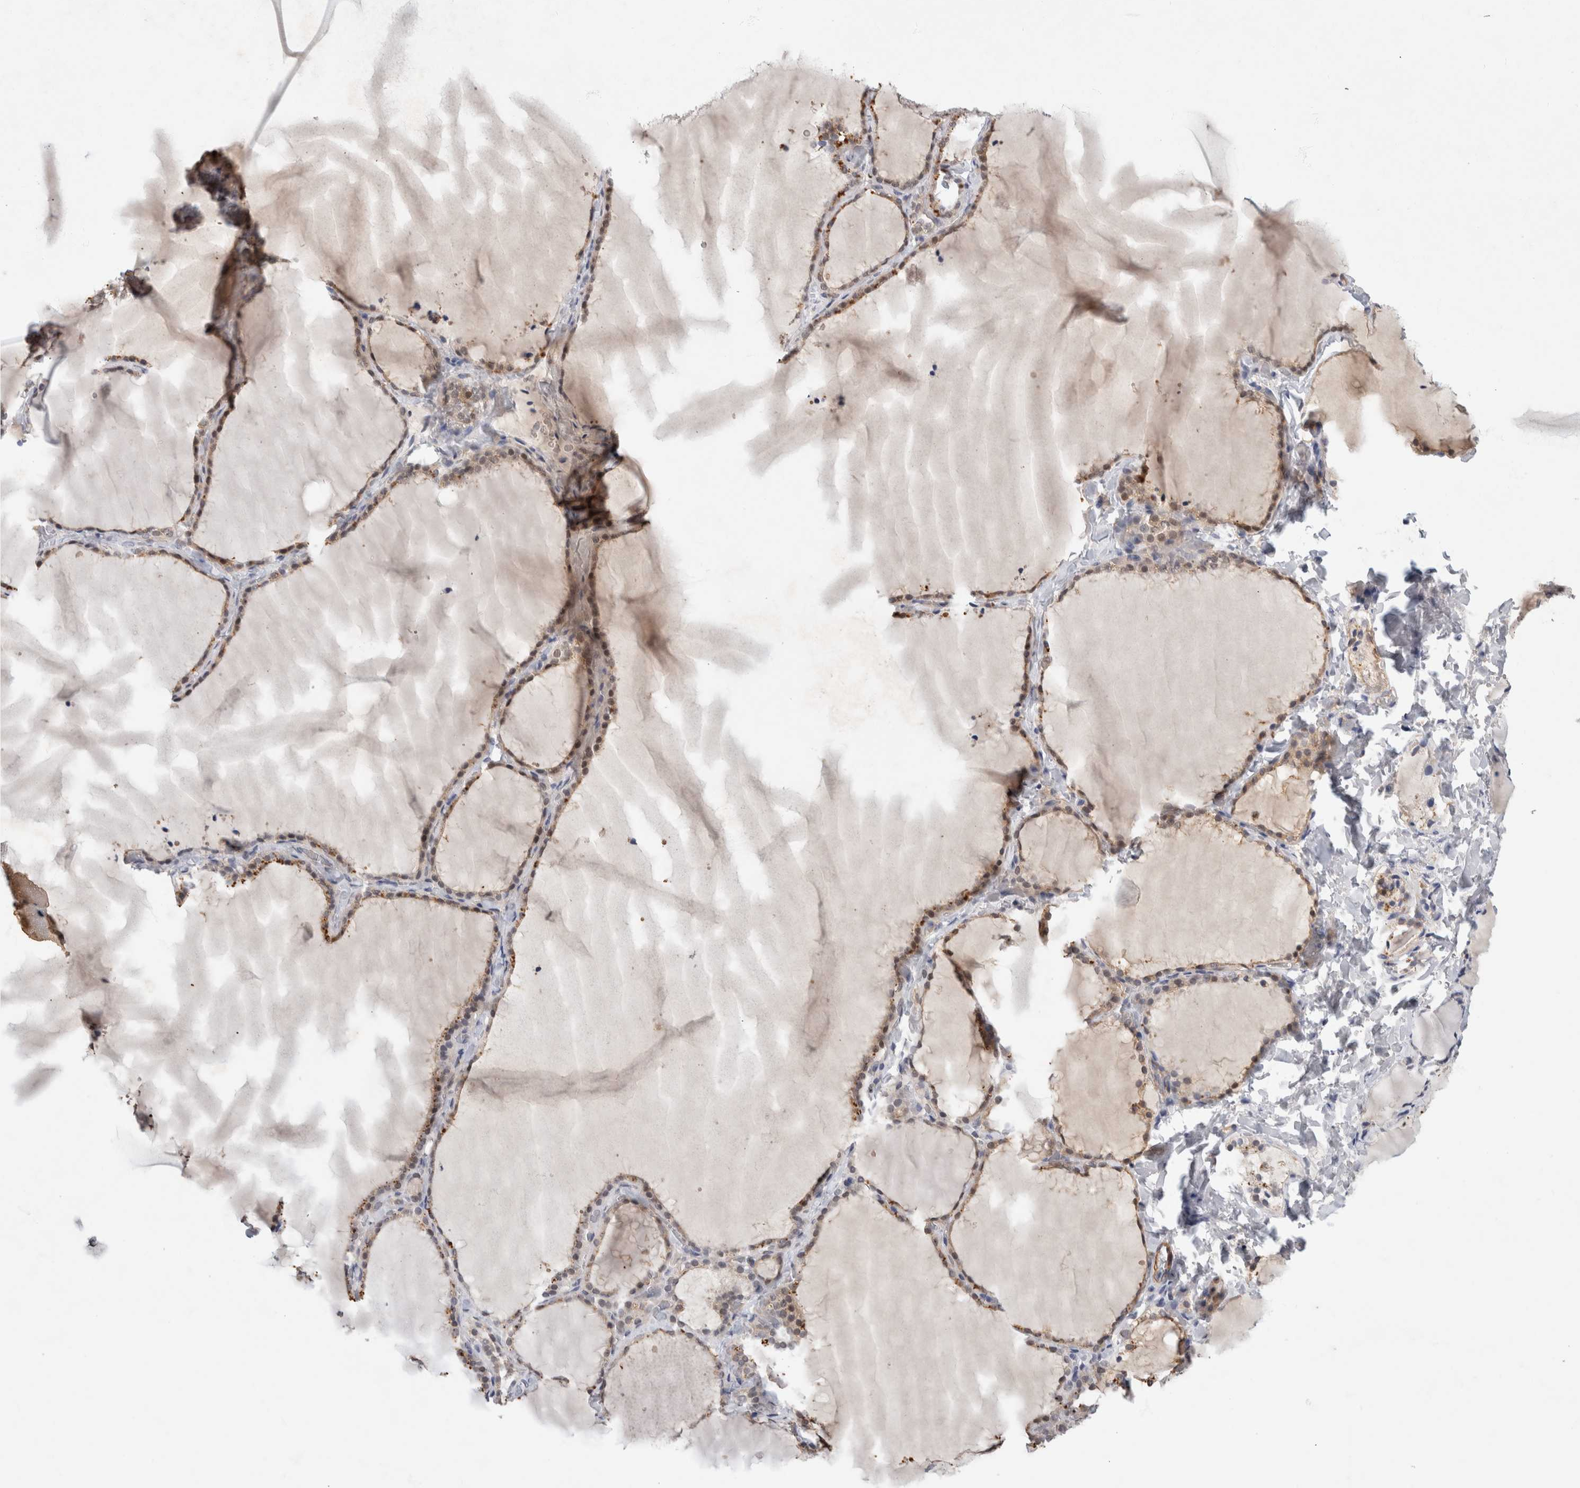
{"staining": {"intensity": "weak", "quantity": ">75%", "location": "cytoplasmic/membranous"}, "tissue": "thyroid gland", "cell_type": "Glandular cells", "image_type": "normal", "snomed": [{"axis": "morphology", "description": "Normal tissue, NOS"}, {"axis": "topography", "description": "Thyroid gland"}], "caption": "Weak cytoplasmic/membranous positivity for a protein is present in approximately >75% of glandular cells of normal thyroid gland using immunohistochemistry.", "gene": "PGM1", "patient": {"sex": "female", "age": 22}}